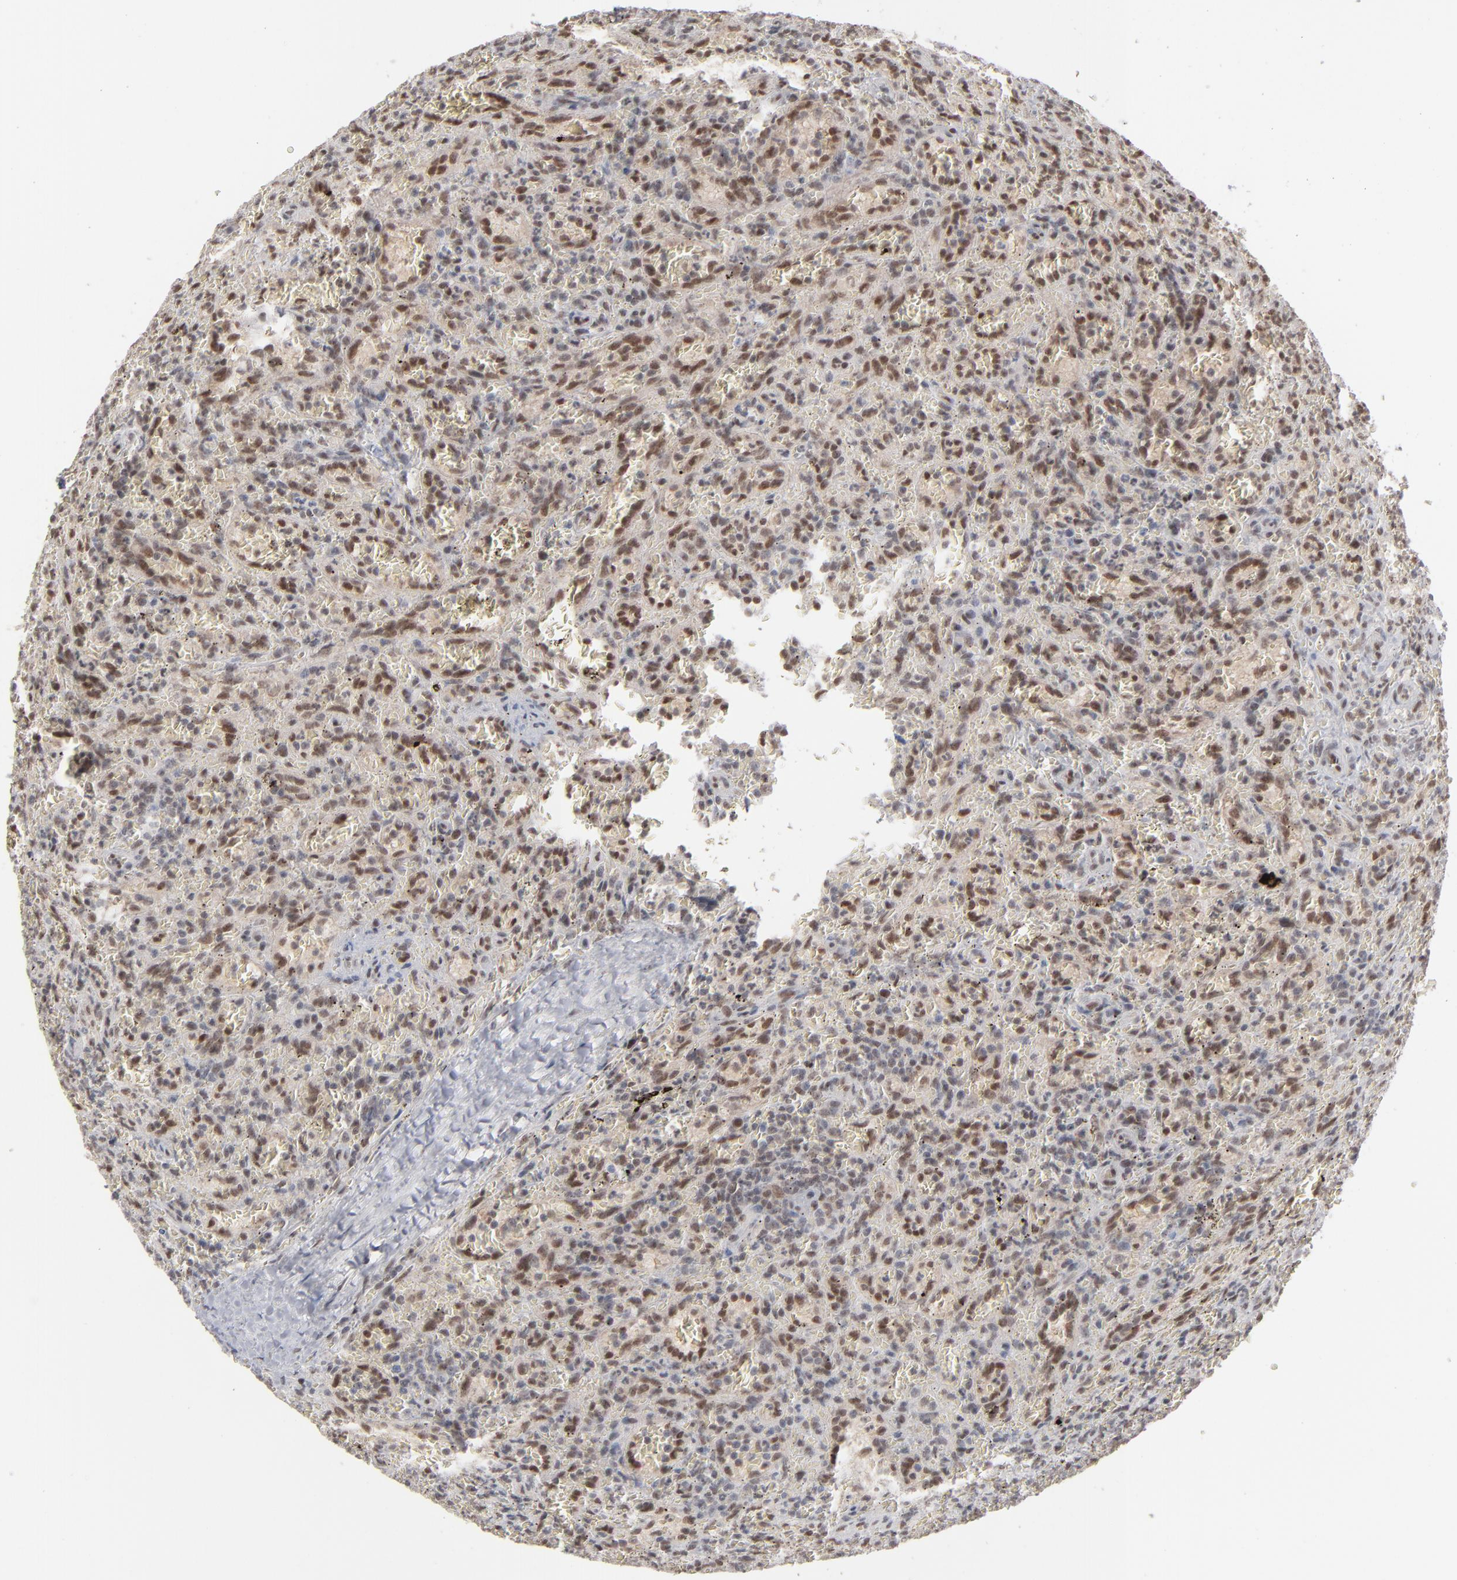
{"staining": {"intensity": "moderate", "quantity": "25%-75%", "location": "nuclear"}, "tissue": "lymphoma", "cell_type": "Tumor cells", "image_type": "cancer", "snomed": [{"axis": "morphology", "description": "Malignant lymphoma, non-Hodgkin's type, Low grade"}, {"axis": "topography", "description": "Spleen"}], "caption": "The image demonstrates immunohistochemical staining of low-grade malignant lymphoma, non-Hodgkin's type. There is moderate nuclear expression is present in about 25%-75% of tumor cells. (brown staining indicates protein expression, while blue staining denotes nuclei).", "gene": "IRF9", "patient": {"sex": "female", "age": 64}}